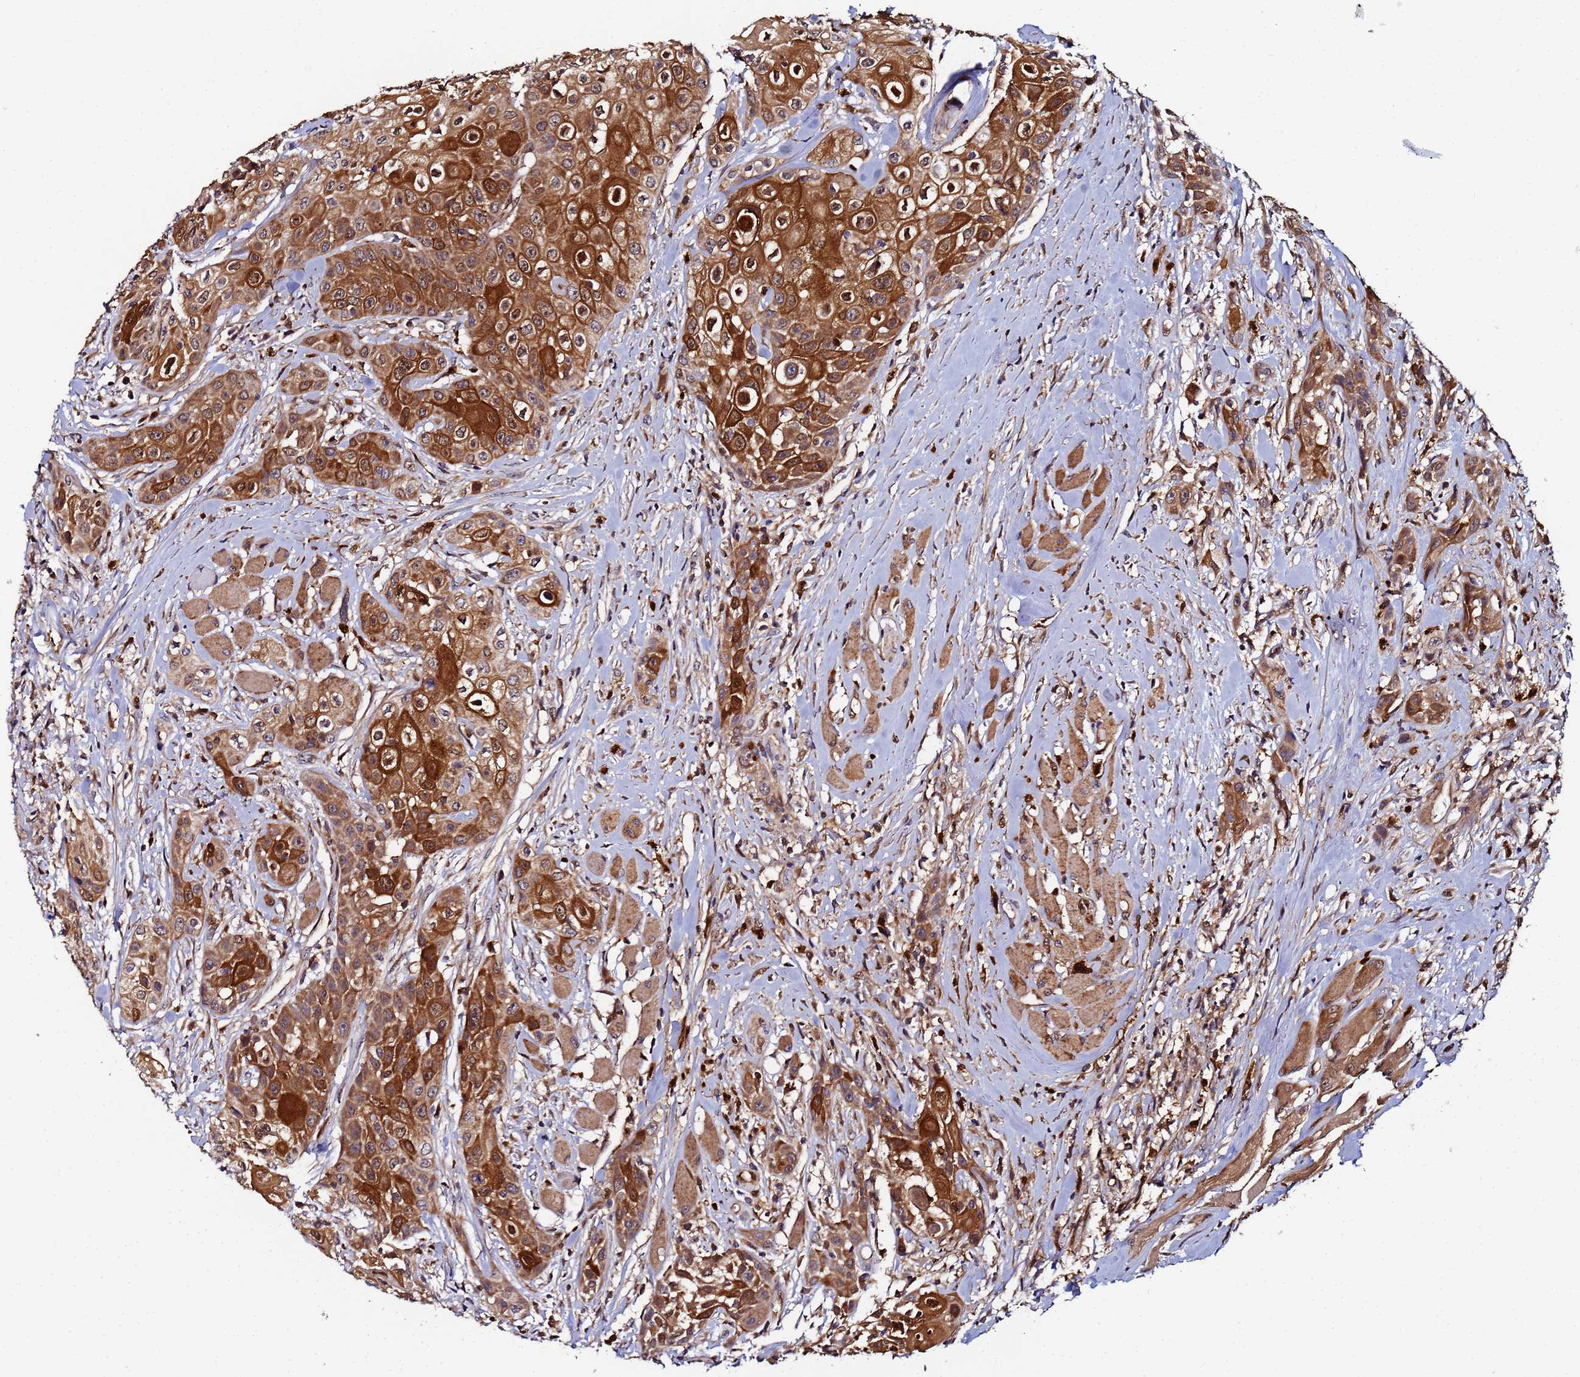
{"staining": {"intensity": "strong", "quantity": ">75%", "location": "cytoplasmic/membranous,nuclear"}, "tissue": "head and neck cancer", "cell_type": "Tumor cells", "image_type": "cancer", "snomed": [{"axis": "morphology", "description": "Squamous cell carcinoma, NOS"}, {"axis": "topography", "description": "Oral tissue"}, {"axis": "topography", "description": "Head-Neck"}], "caption": "This is an image of immunohistochemistry staining of head and neck cancer (squamous cell carcinoma), which shows strong positivity in the cytoplasmic/membranous and nuclear of tumor cells.", "gene": "CCDC127", "patient": {"sex": "female", "age": 82}}